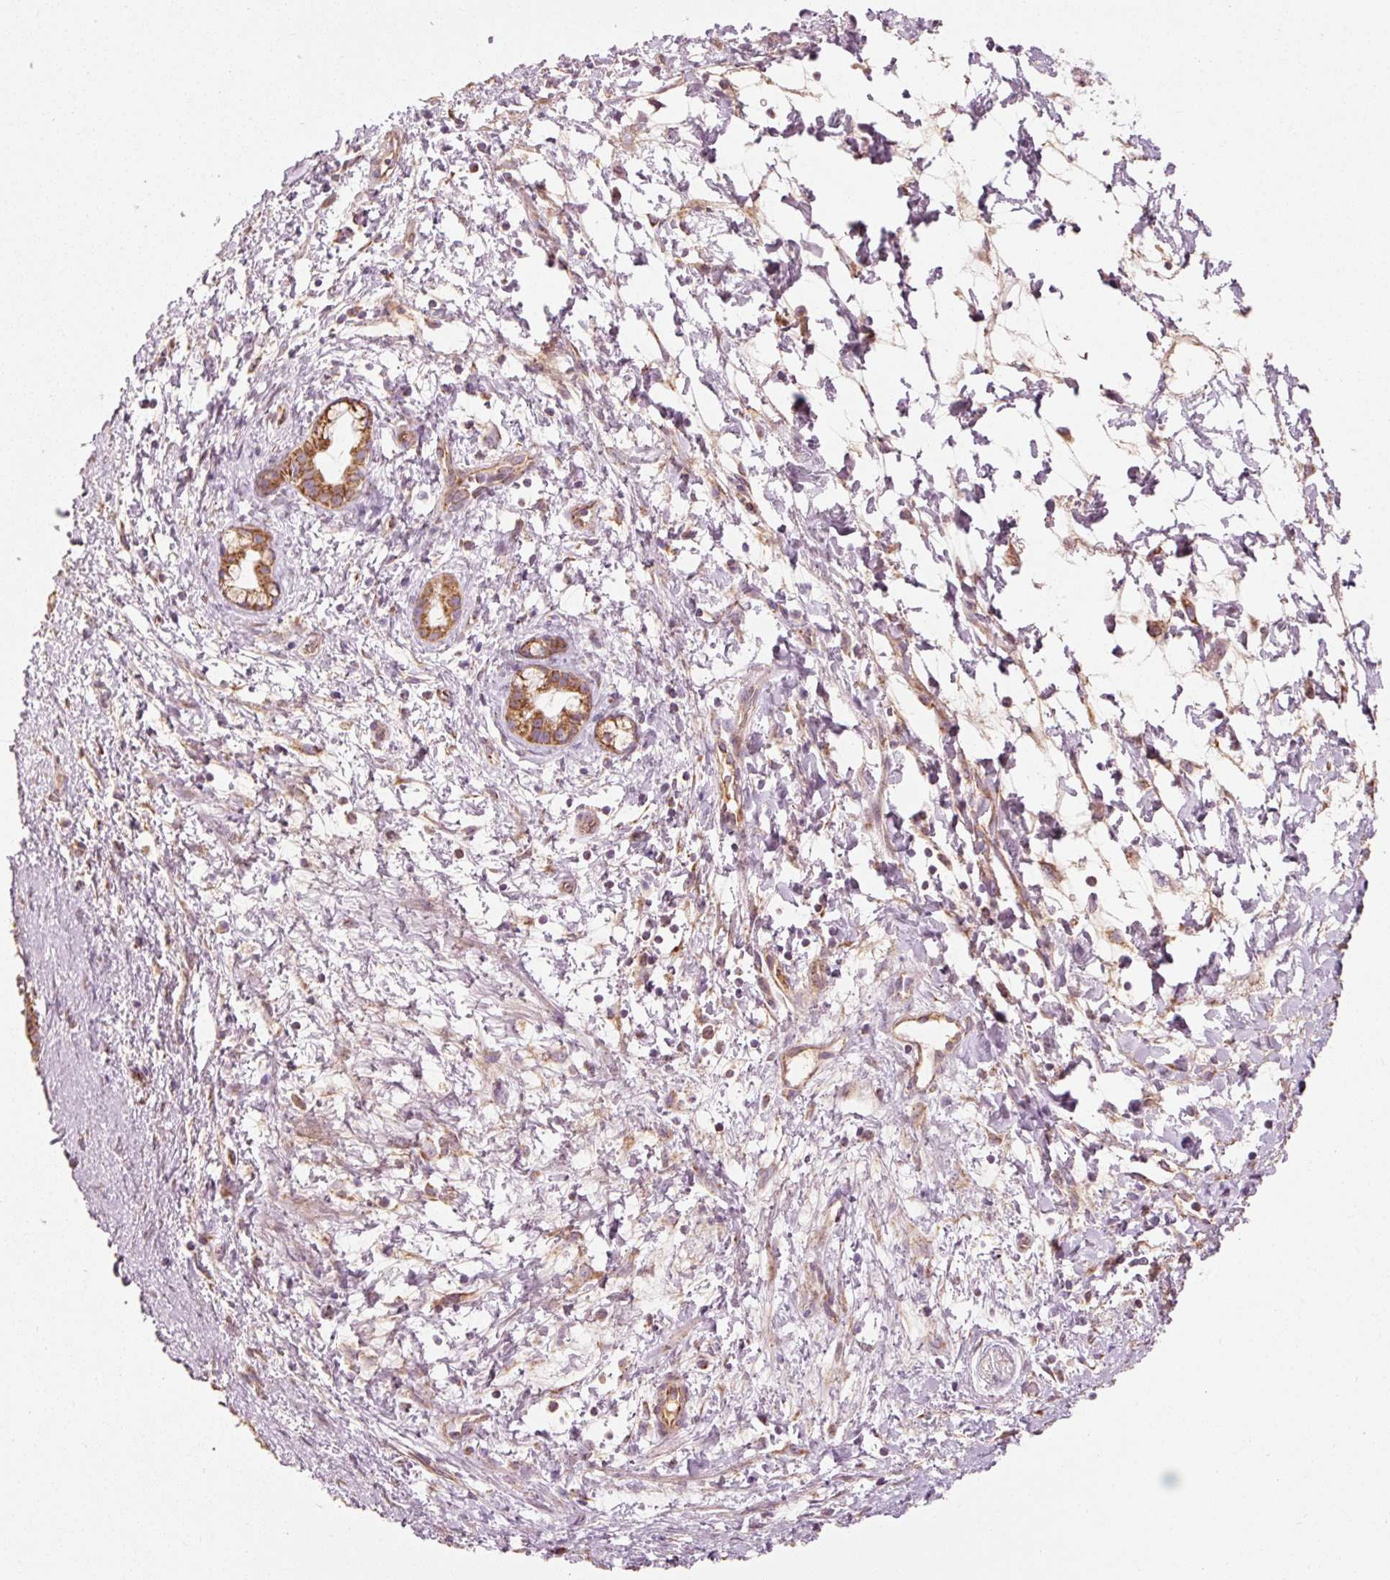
{"staining": {"intensity": "moderate", "quantity": ">75%", "location": "cytoplasmic/membranous"}, "tissue": "pancreatic cancer", "cell_type": "Tumor cells", "image_type": "cancer", "snomed": [{"axis": "morphology", "description": "Adenocarcinoma, NOS"}, {"axis": "topography", "description": "Pancreas"}], "caption": "Immunohistochemistry micrograph of neoplastic tissue: human pancreatic adenocarcinoma stained using immunohistochemistry (IHC) exhibits medium levels of moderate protein expression localized specifically in the cytoplasmic/membranous of tumor cells, appearing as a cytoplasmic/membranous brown color.", "gene": "NDUFB4", "patient": {"sex": "male", "age": 68}}